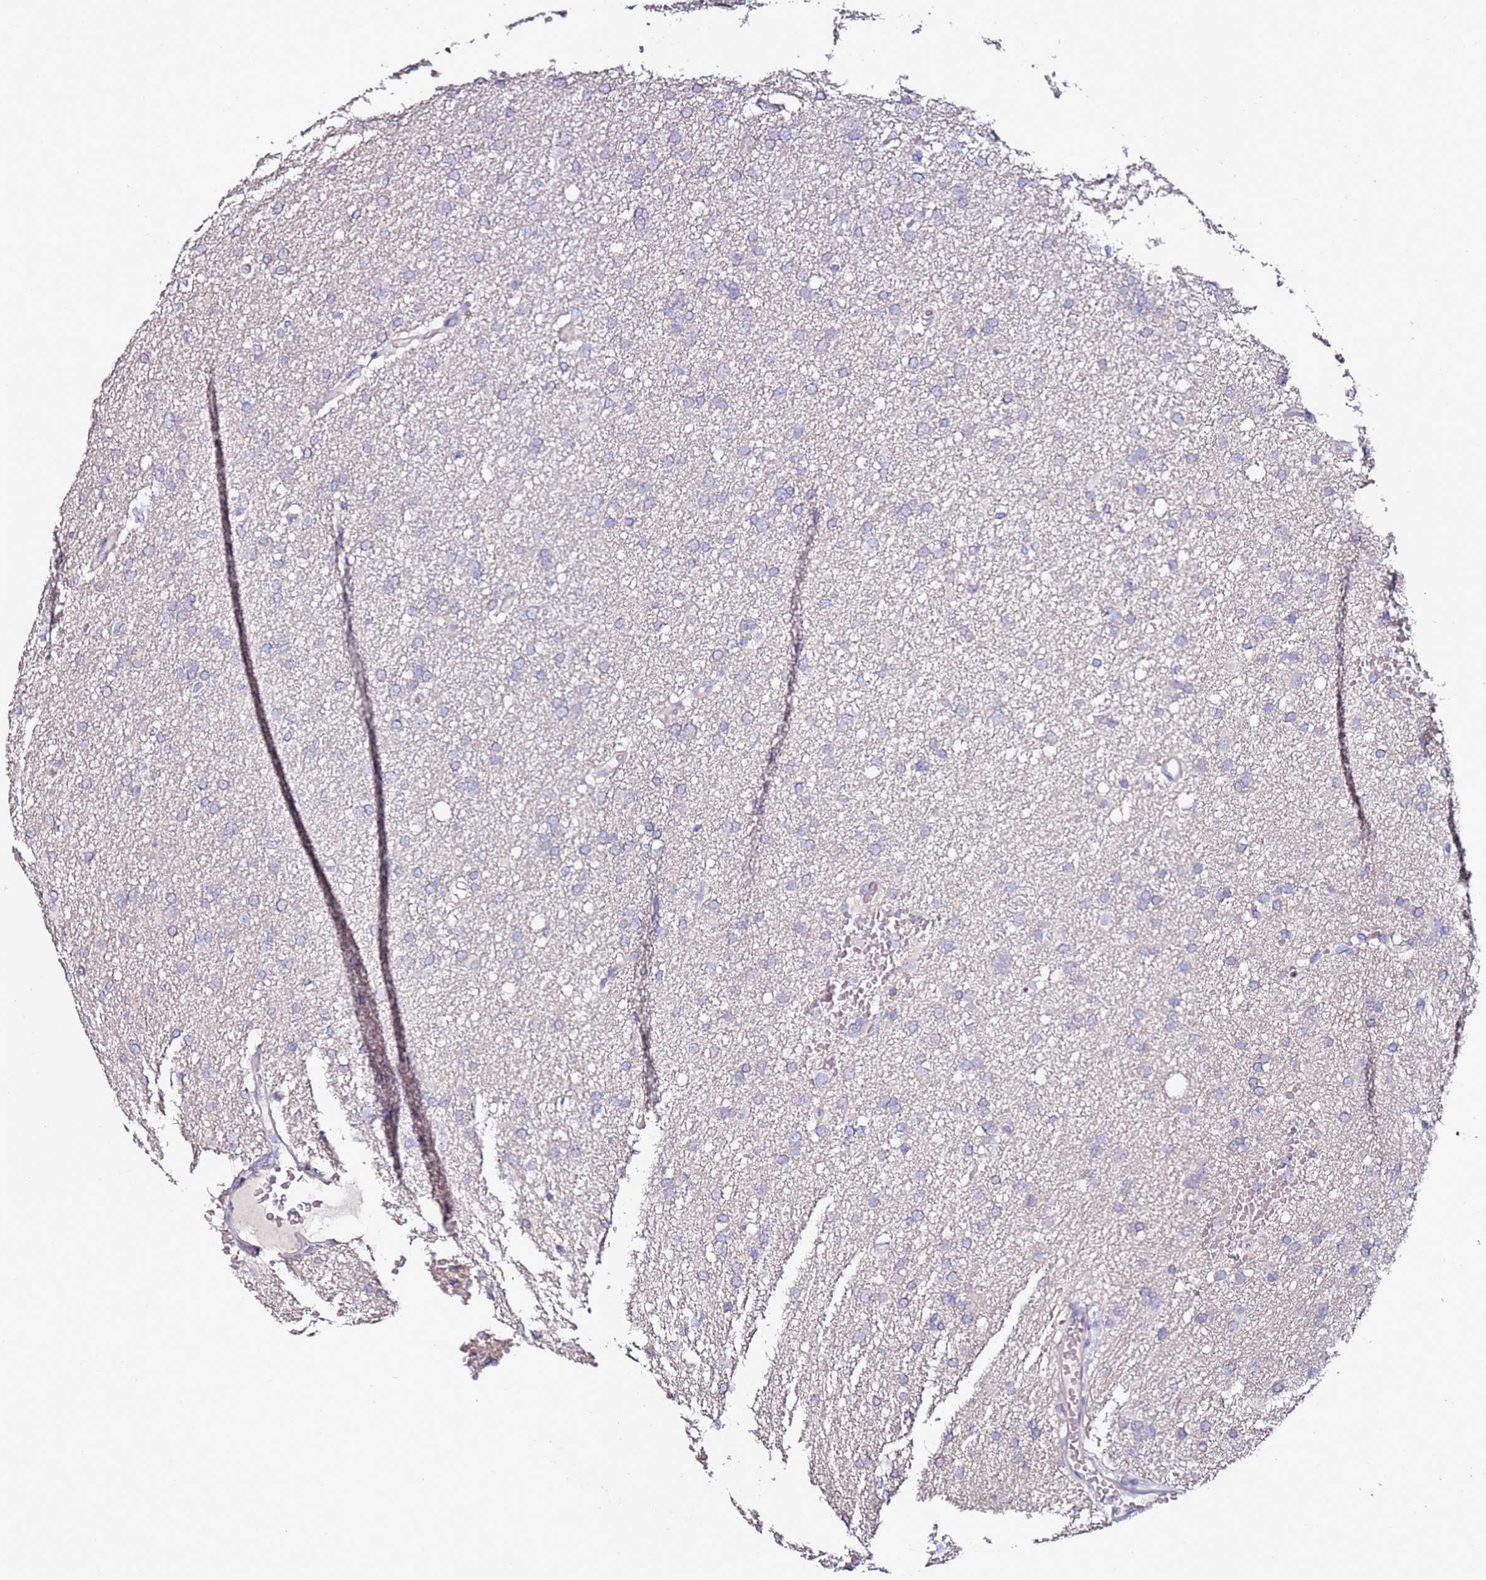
{"staining": {"intensity": "negative", "quantity": "none", "location": "none"}, "tissue": "glioma", "cell_type": "Tumor cells", "image_type": "cancer", "snomed": [{"axis": "morphology", "description": "Glioma, malignant, High grade"}, {"axis": "topography", "description": "Cerebral cortex"}], "caption": "Tumor cells show no significant positivity in glioma.", "gene": "C3orf80", "patient": {"sex": "female", "age": 36}}